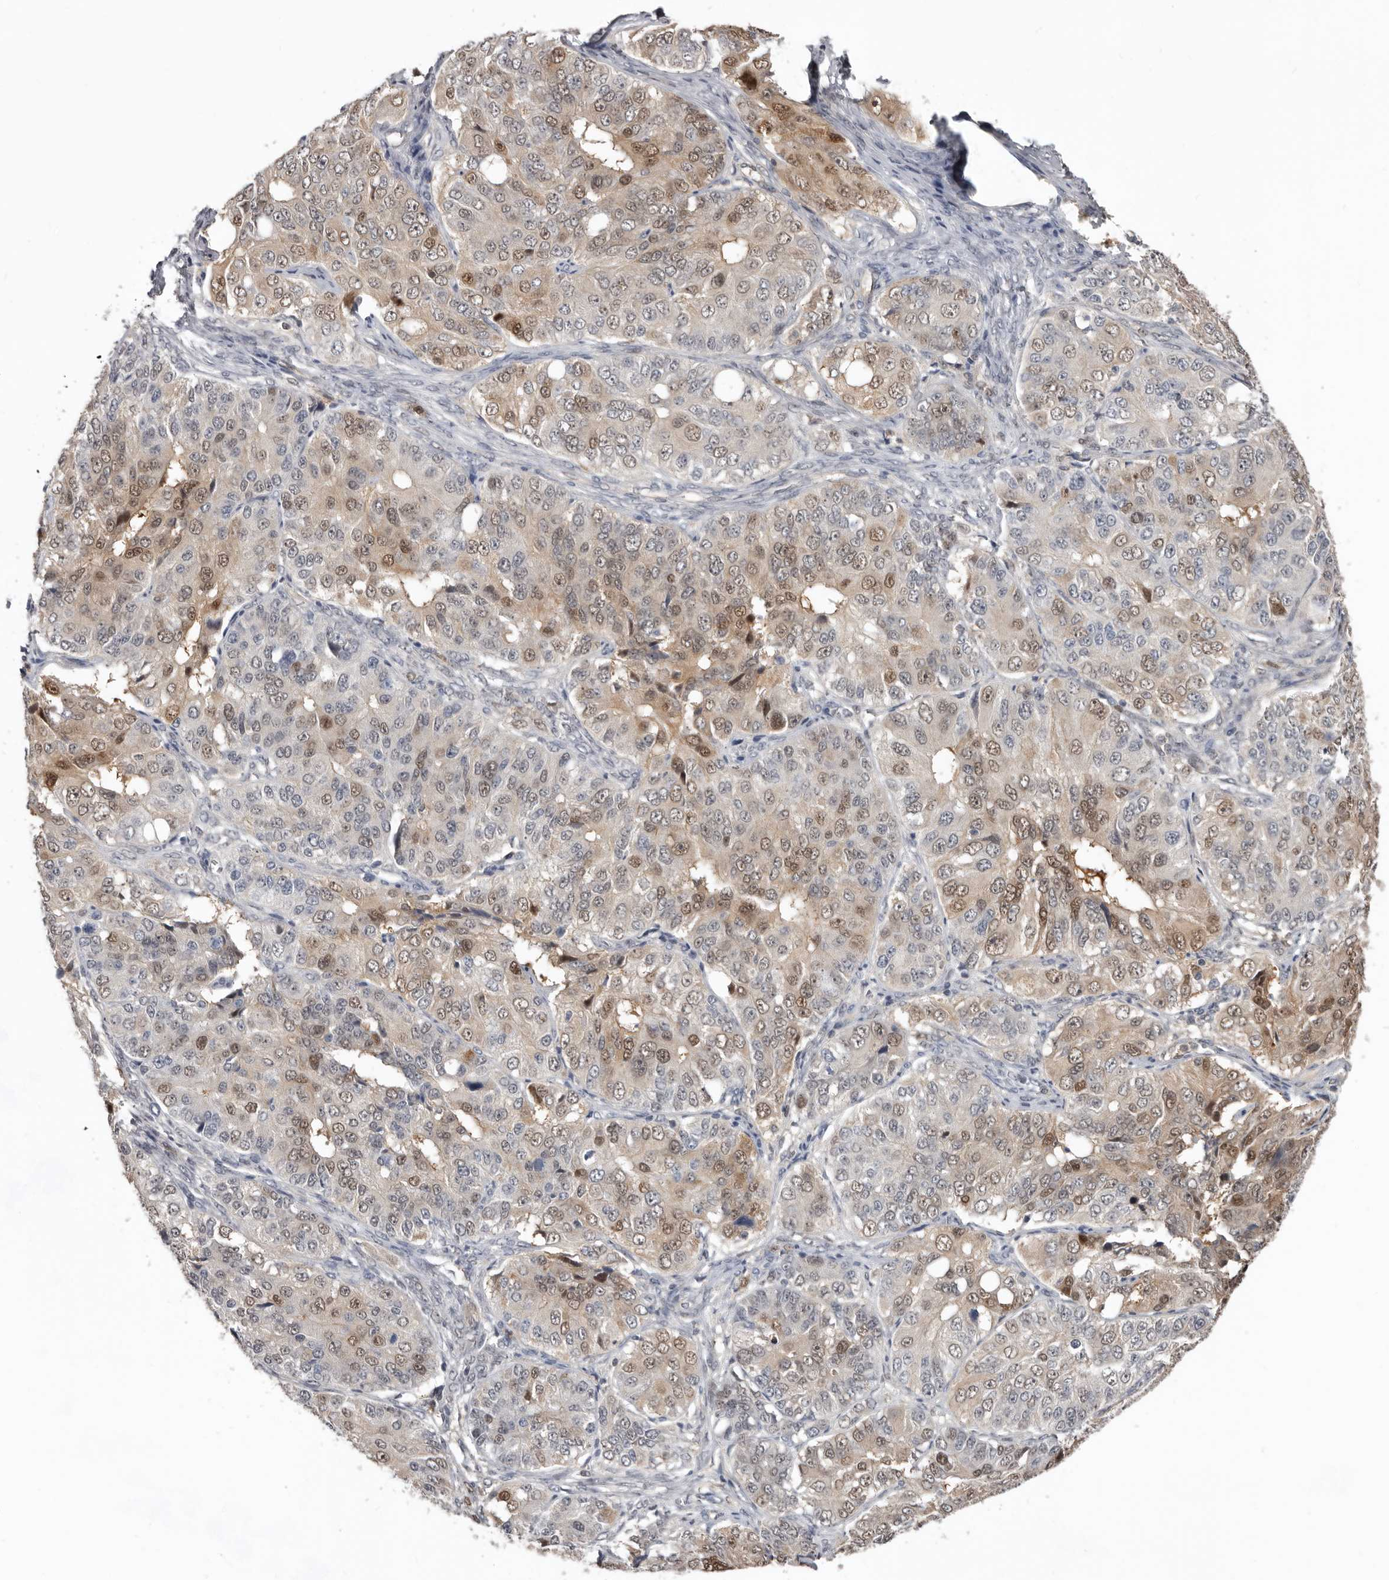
{"staining": {"intensity": "moderate", "quantity": ">75%", "location": "nuclear"}, "tissue": "ovarian cancer", "cell_type": "Tumor cells", "image_type": "cancer", "snomed": [{"axis": "morphology", "description": "Carcinoma, endometroid"}, {"axis": "topography", "description": "Ovary"}], "caption": "Human ovarian cancer stained with a brown dye shows moderate nuclear positive staining in about >75% of tumor cells.", "gene": "RBKS", "patient": {"sex": "female", "age": 51}}